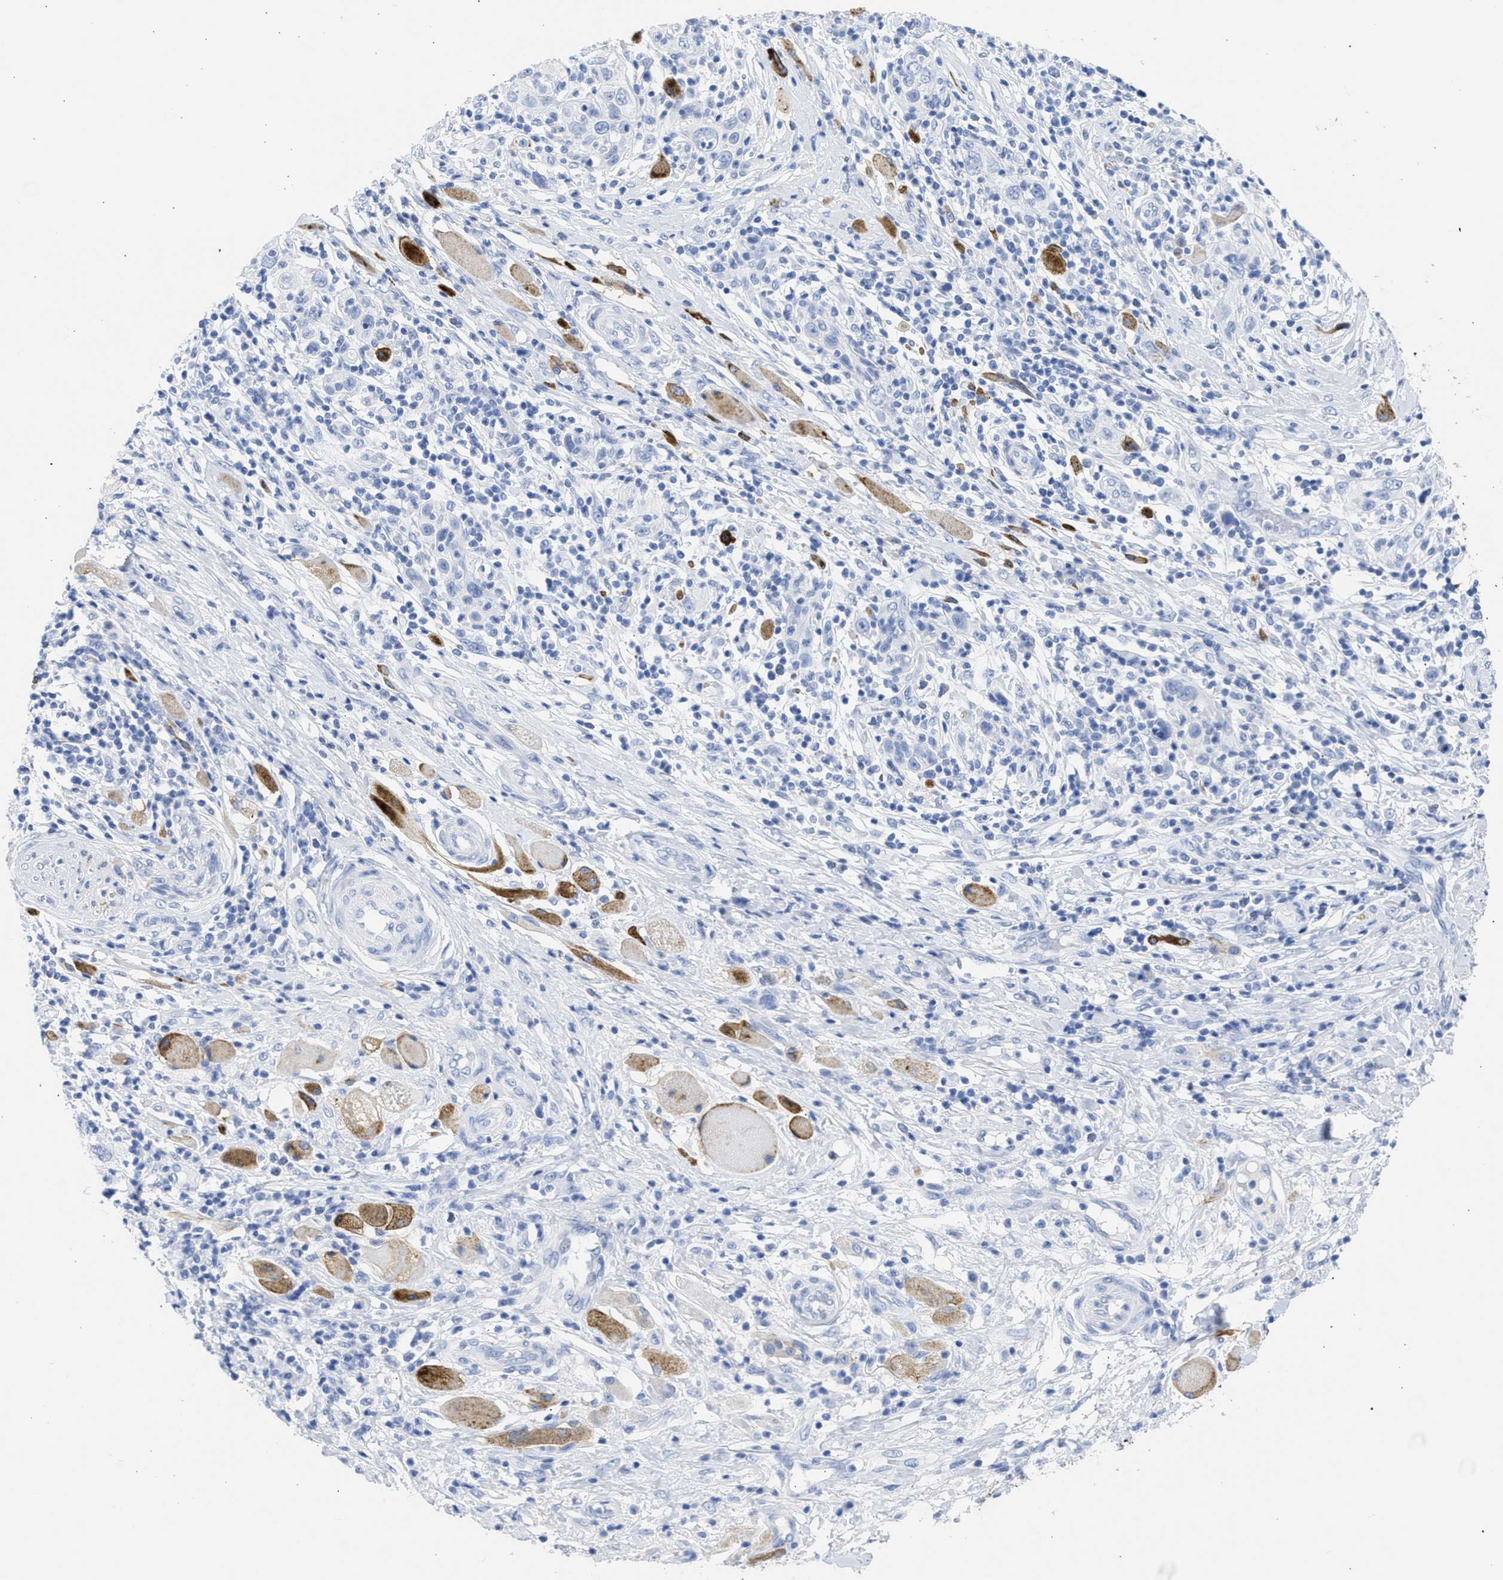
{"staining": {"intensity": "negative", "quantity": "none", "location": "none"}, "tissue": "skin cancer", "cell_type": "Tumor cells", "image_type": "cancer", "snomed": [{"axis": "morphology", "description": "Squamous cell carcinoma, NOS"}, {"axis": "topography", "description": "Skin"}], "caption": "Immunohistochemical staining of human skin cancer (squamous cell carcinoma) reveals no significant expression in tumor cells.", "gene": "NCAM1", "patient": {"sex": "female", "age": 88}}